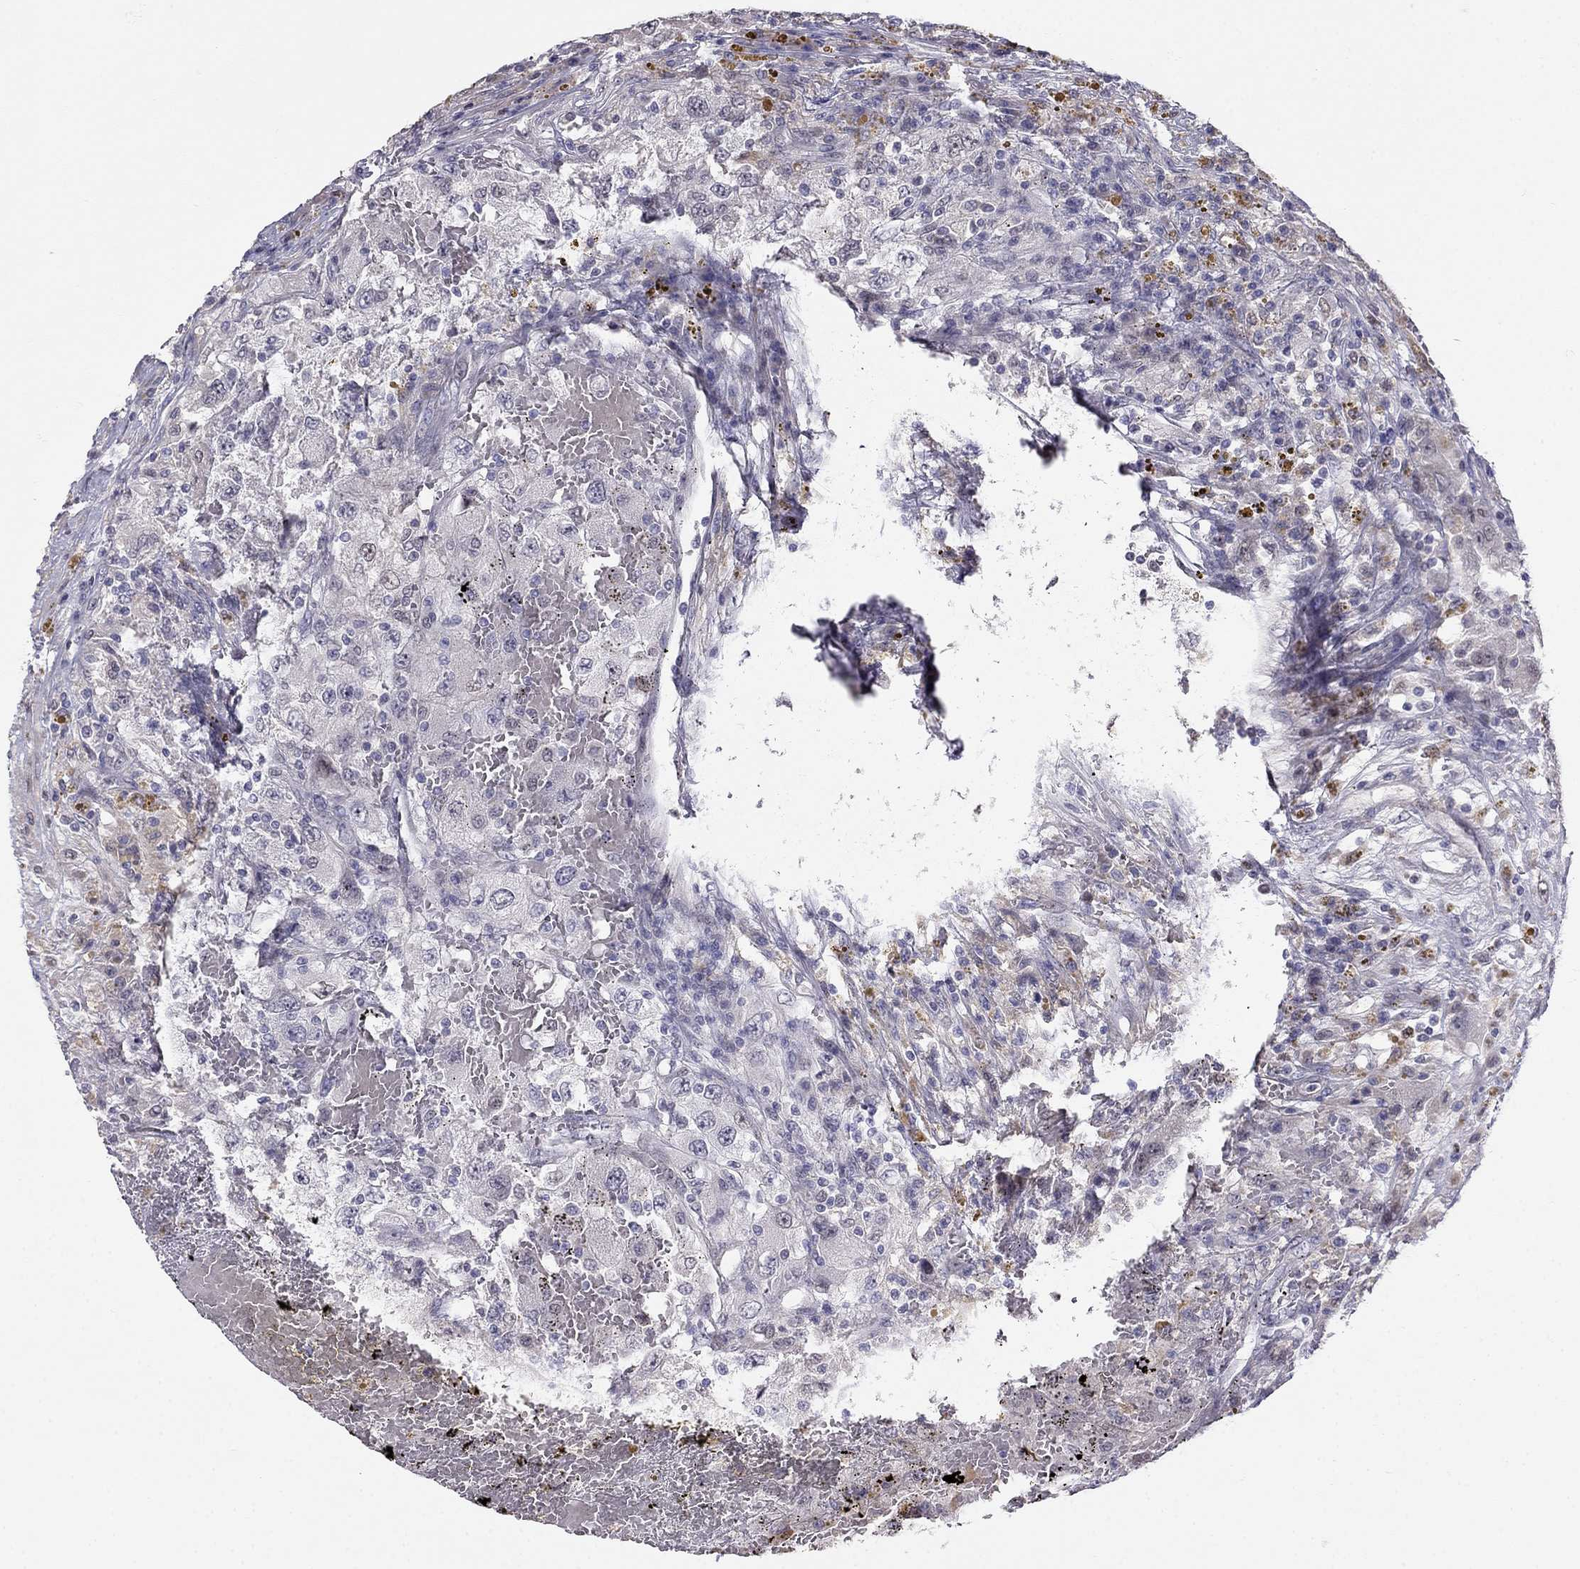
{"staining": {"intensity": "negative", "quantity": "none", "location": "none"}, "tissue": "renal cancer", "cell_type": "Tumor cells", "image_type": "cancer", "snomed": [{"axis": "morphology", "description": "Adenocarcinoma, NOS"}, {"axis": "topography", "description": "Kidney"}], "caption": "A photomicrograph of renal cancer stained for a protein displays no brown staining in tumor cells.", "gene": "LRRC39", "patient": {"sex": "female", "age": 67}}